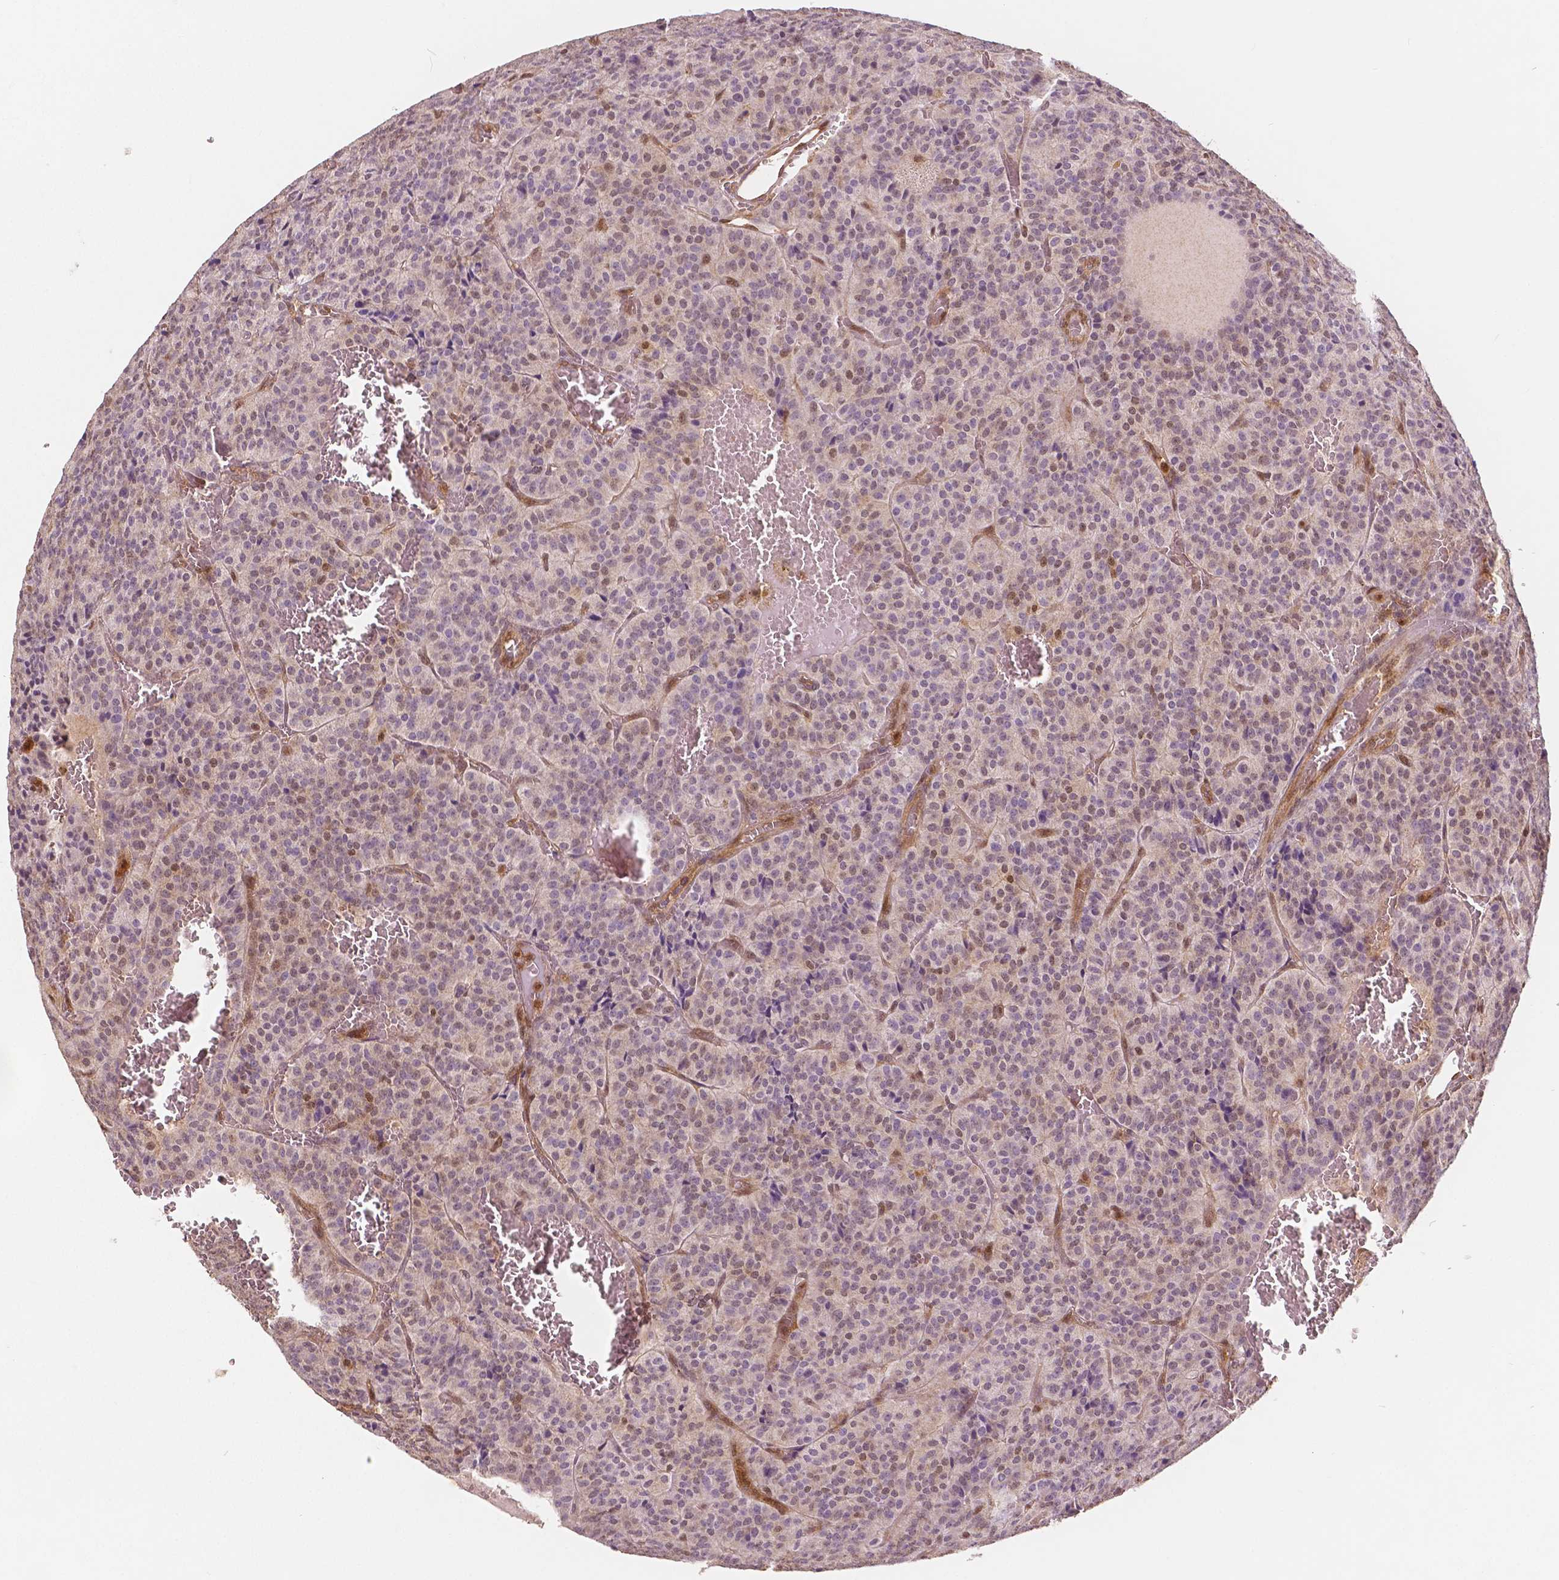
{"staining": {"intensity": "weak", "quantity": "25%-75%", "location": "nuclear"}, "tissue": "carcinoid", "cell_type": "Tumor cells", "image_type": "cancer", "snomed": [{"axis": "morphology", "description": "Carcinoid, malignant, NOS"}, {"axis": "topography", "description": "Lung"}], "caption": "Immunohistochemical staining of human carcinoid (malignant) shows weak nuclear protein positivity in approximately 25%-75% of tumor cells.", "gene": "NAPRT", "patient": {"sex": "male", "age": 70}}